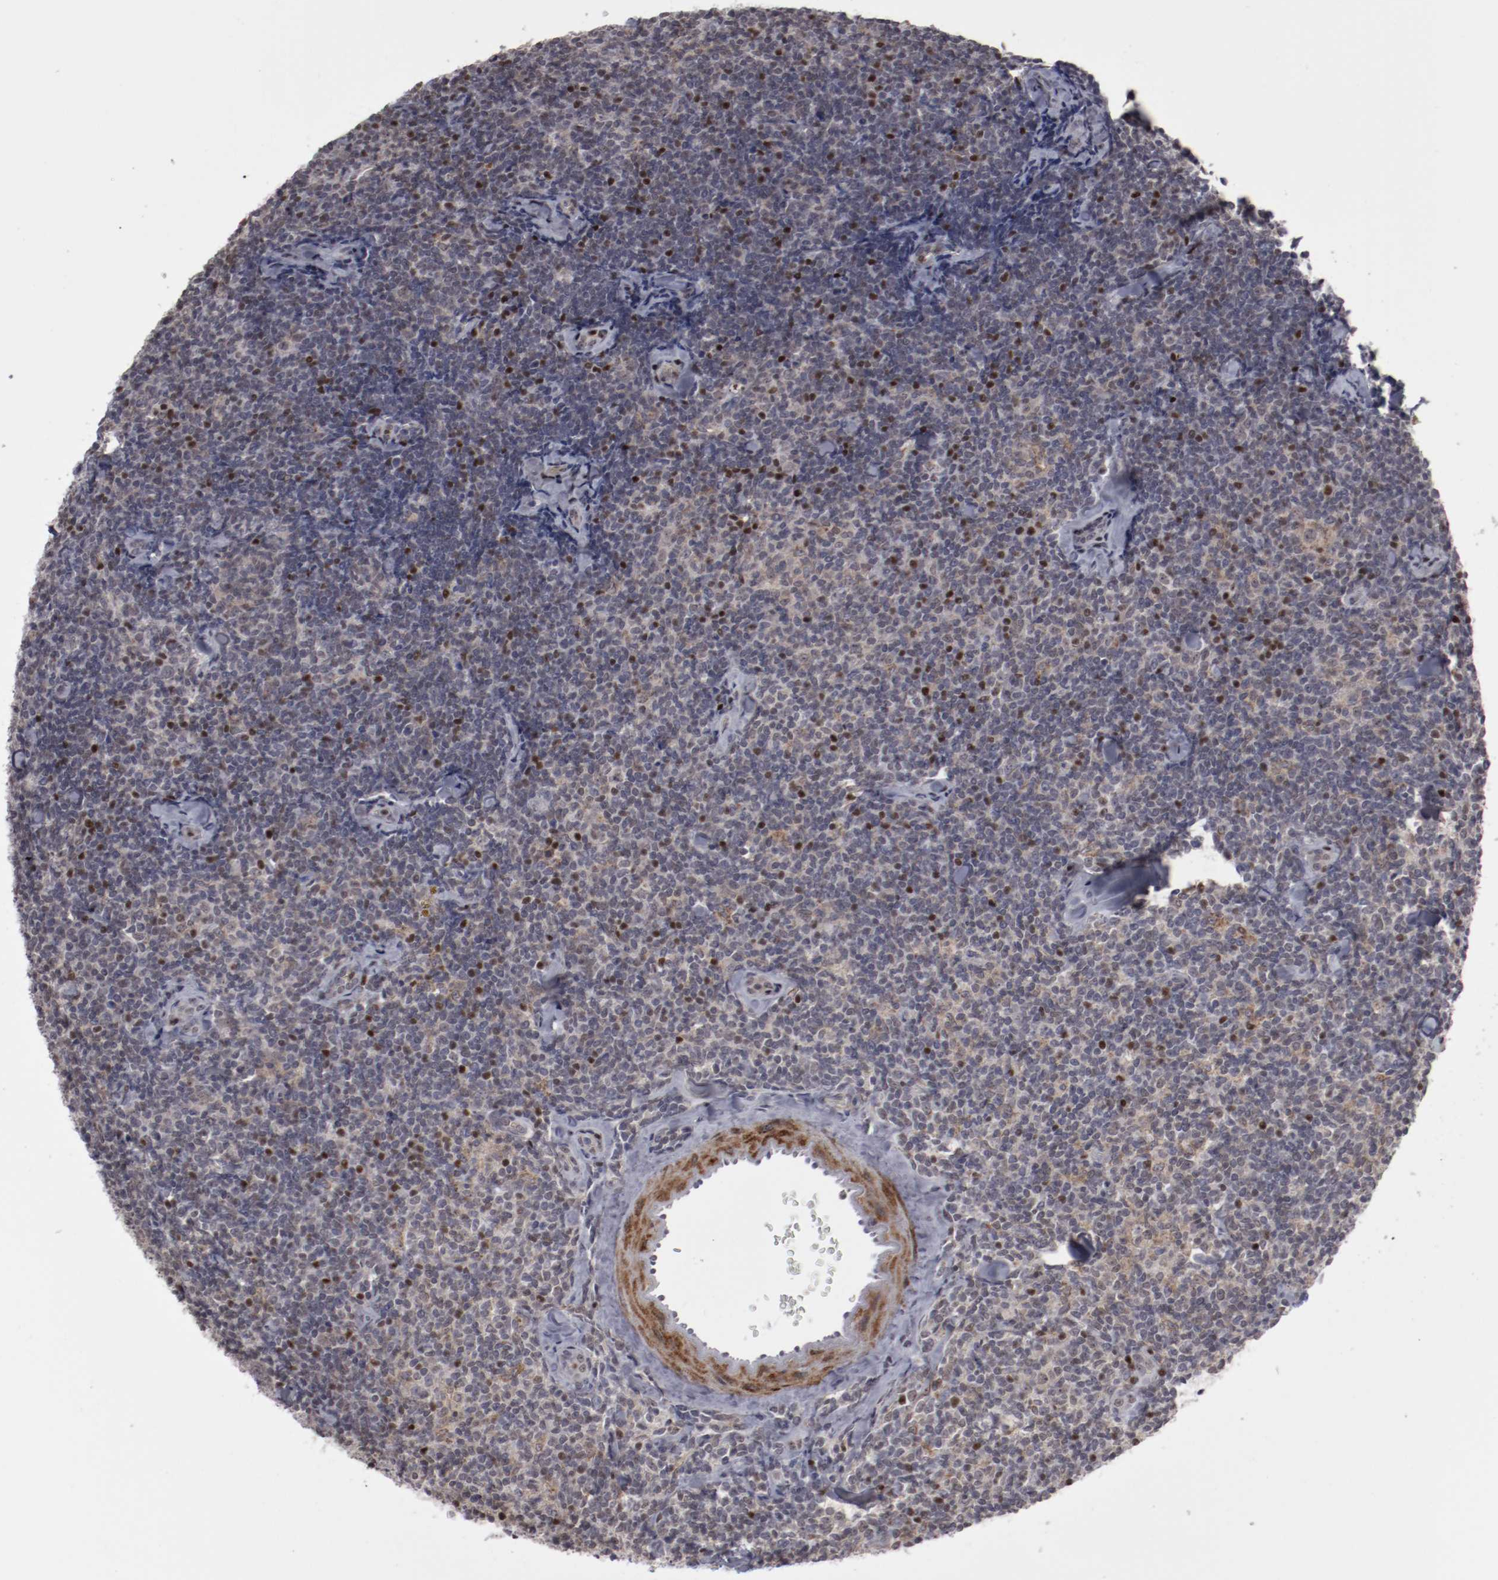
{"staining": {"intensity": "moderate", "quantity": "<25%", "location": "cytoplasmic/membranous,nuclear"}, "tissue": "lymphoma", "cell_type": "Tumor cells", "image_type": "cancer", "snomed": [{"axis": "morphology", "description": "Malignant lymphoma, non-Hodgkin's type, Low grade"}, {"axis": "topography", "description": "Lymph node"}], "caption": "Brown immunohistochemical staining in human lymphoma reveals moderate cytoplasmic/membranous and nuclear expression in approximately <25% of tumor cells.", "gene": "LEF1", "patient": {"sex": "female", "age": 56}}